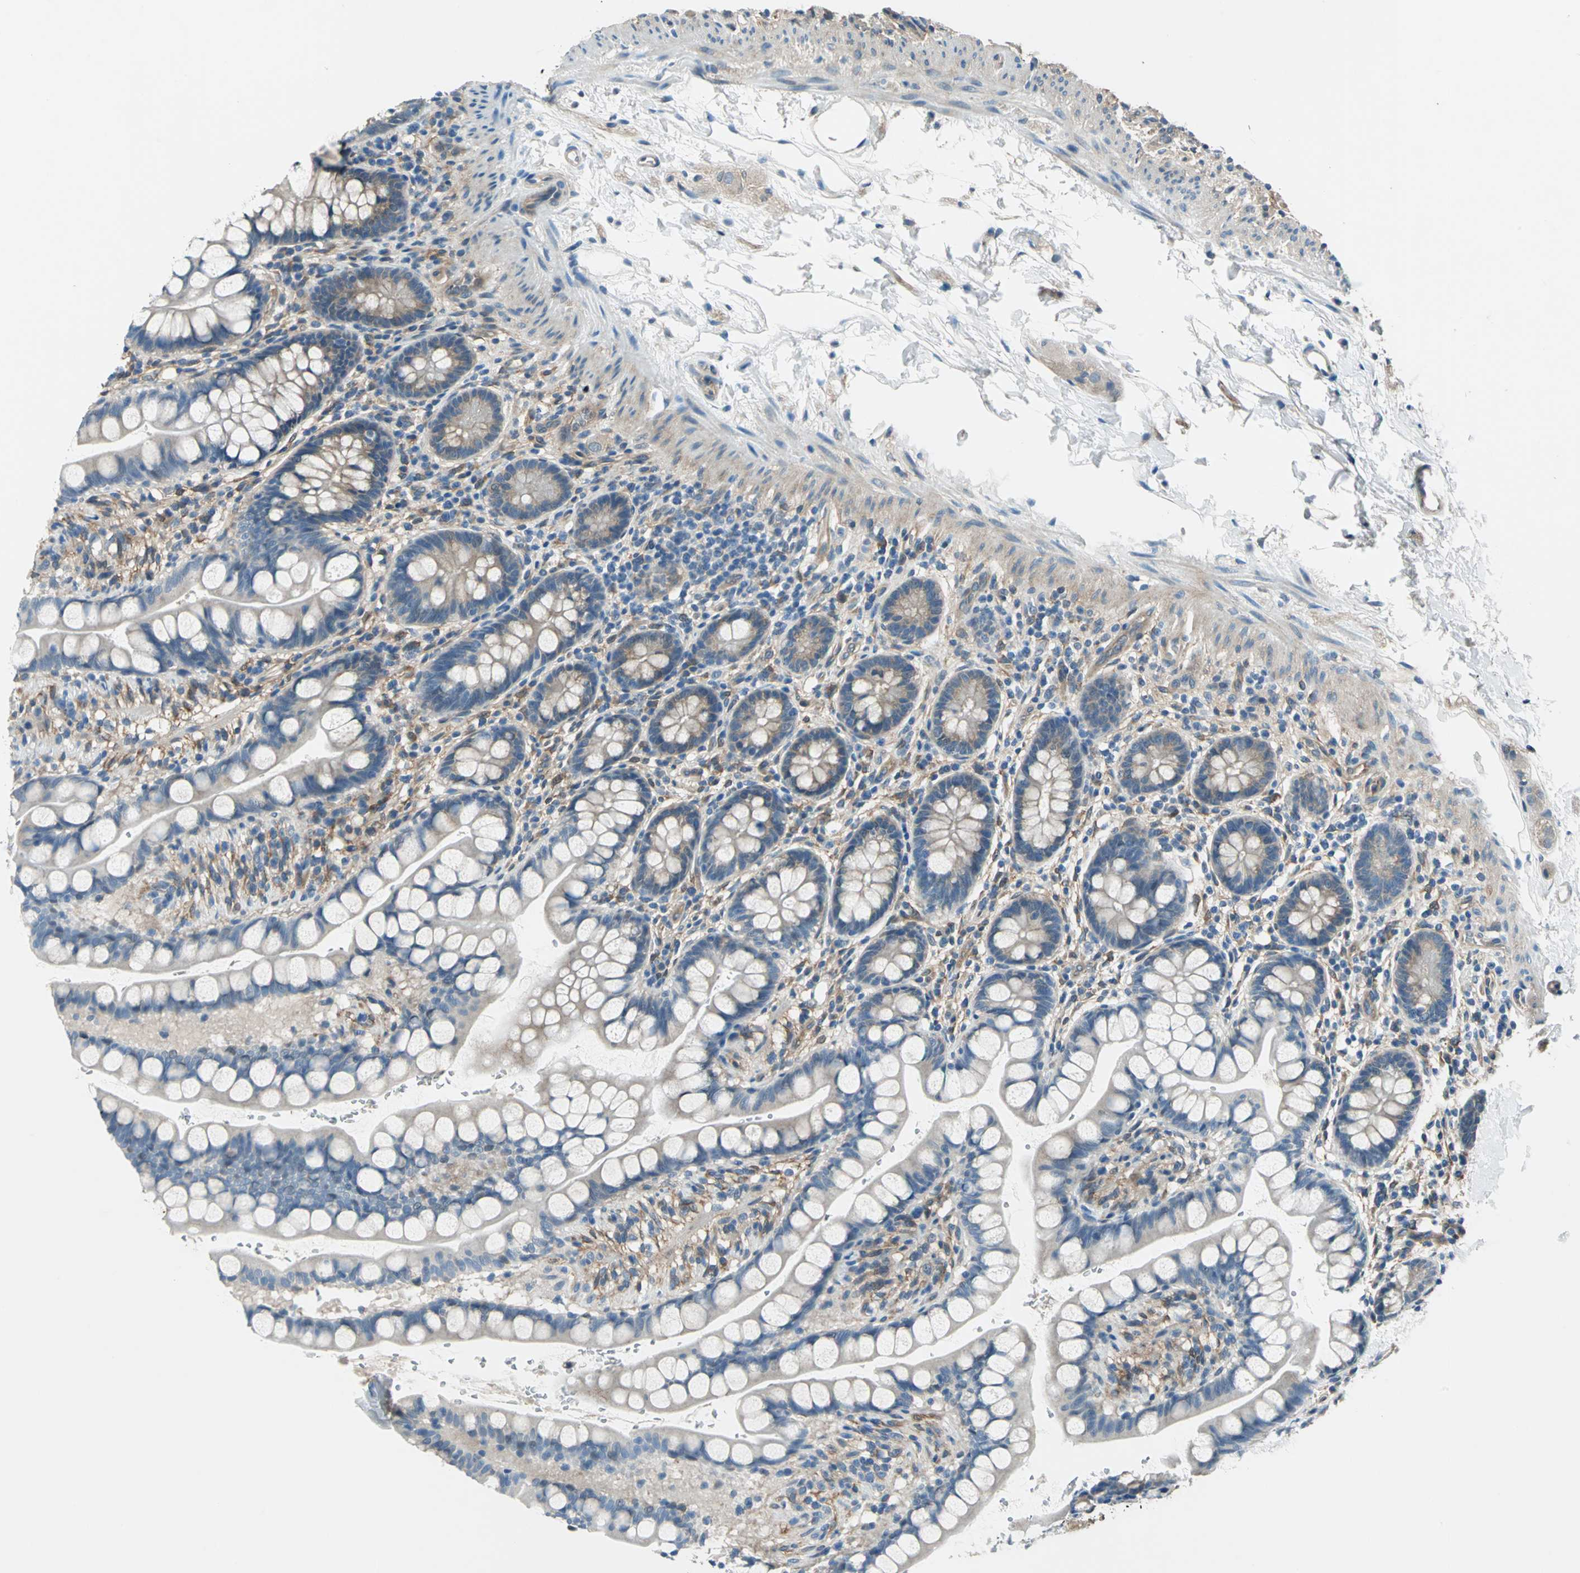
{"staining": {"intensity": "weak", "quantity": "25%-75%", "location": "cytoplasmic/membranous"}, "tissue": "small intestine", "cell_type": "Glandular cells", "image_type": "normal", "snomed": [{"axis": "morphology", "description": "Normal tissue, NOS"}, {"axis": "topography", "description": "Small intestine"}], "caption": "This is an image of immunohistochemistry staining of normal small intestine, which shows weak expression in the cytoplasmic/membranous of glandular cells.", "gene": "CDC42EP1", "patient": {"sex": "female", "age": 58}}